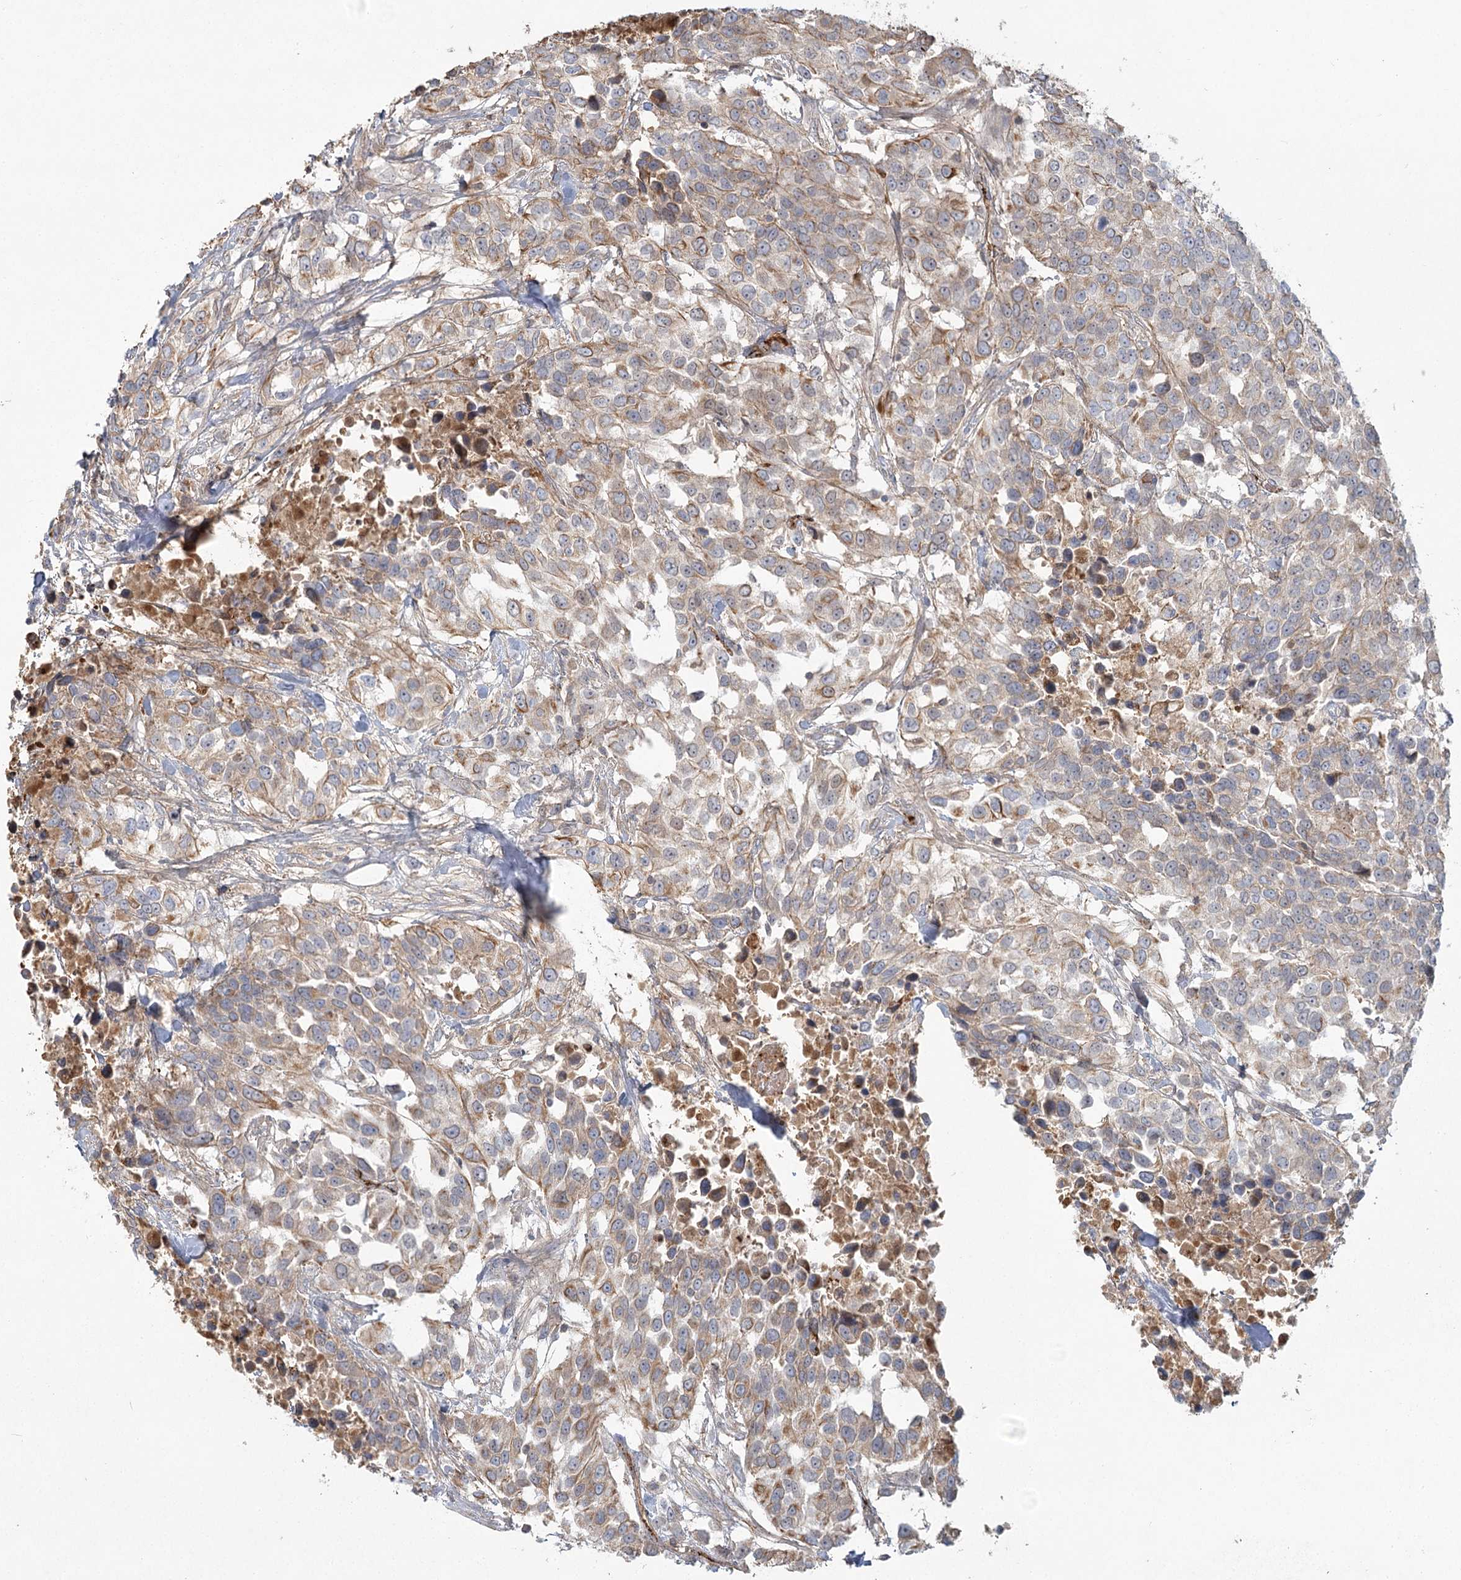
{"staining": {"intensity": "weak", "quantity": "25%-75%", "location": "cytoplasmic/membranous"}, "tissue": "urothelial cancer", "cell_type": "Tumor cells", "image_type": "cancer", "snomed": [{"axis": "morphology", "description": "Urothelial carcinoma, High grade"}, {"axis": "topography", "description": "Urinary bladder"}], "caption": "Urothelial cancer was stained to show a protein in brown. There is low levels of weak cytoplasmic/membranous staining in approximately 25%-75% of tumor cells.", "gene": "KBTBD4", "patient": {"sex": "female", "age": 80}}